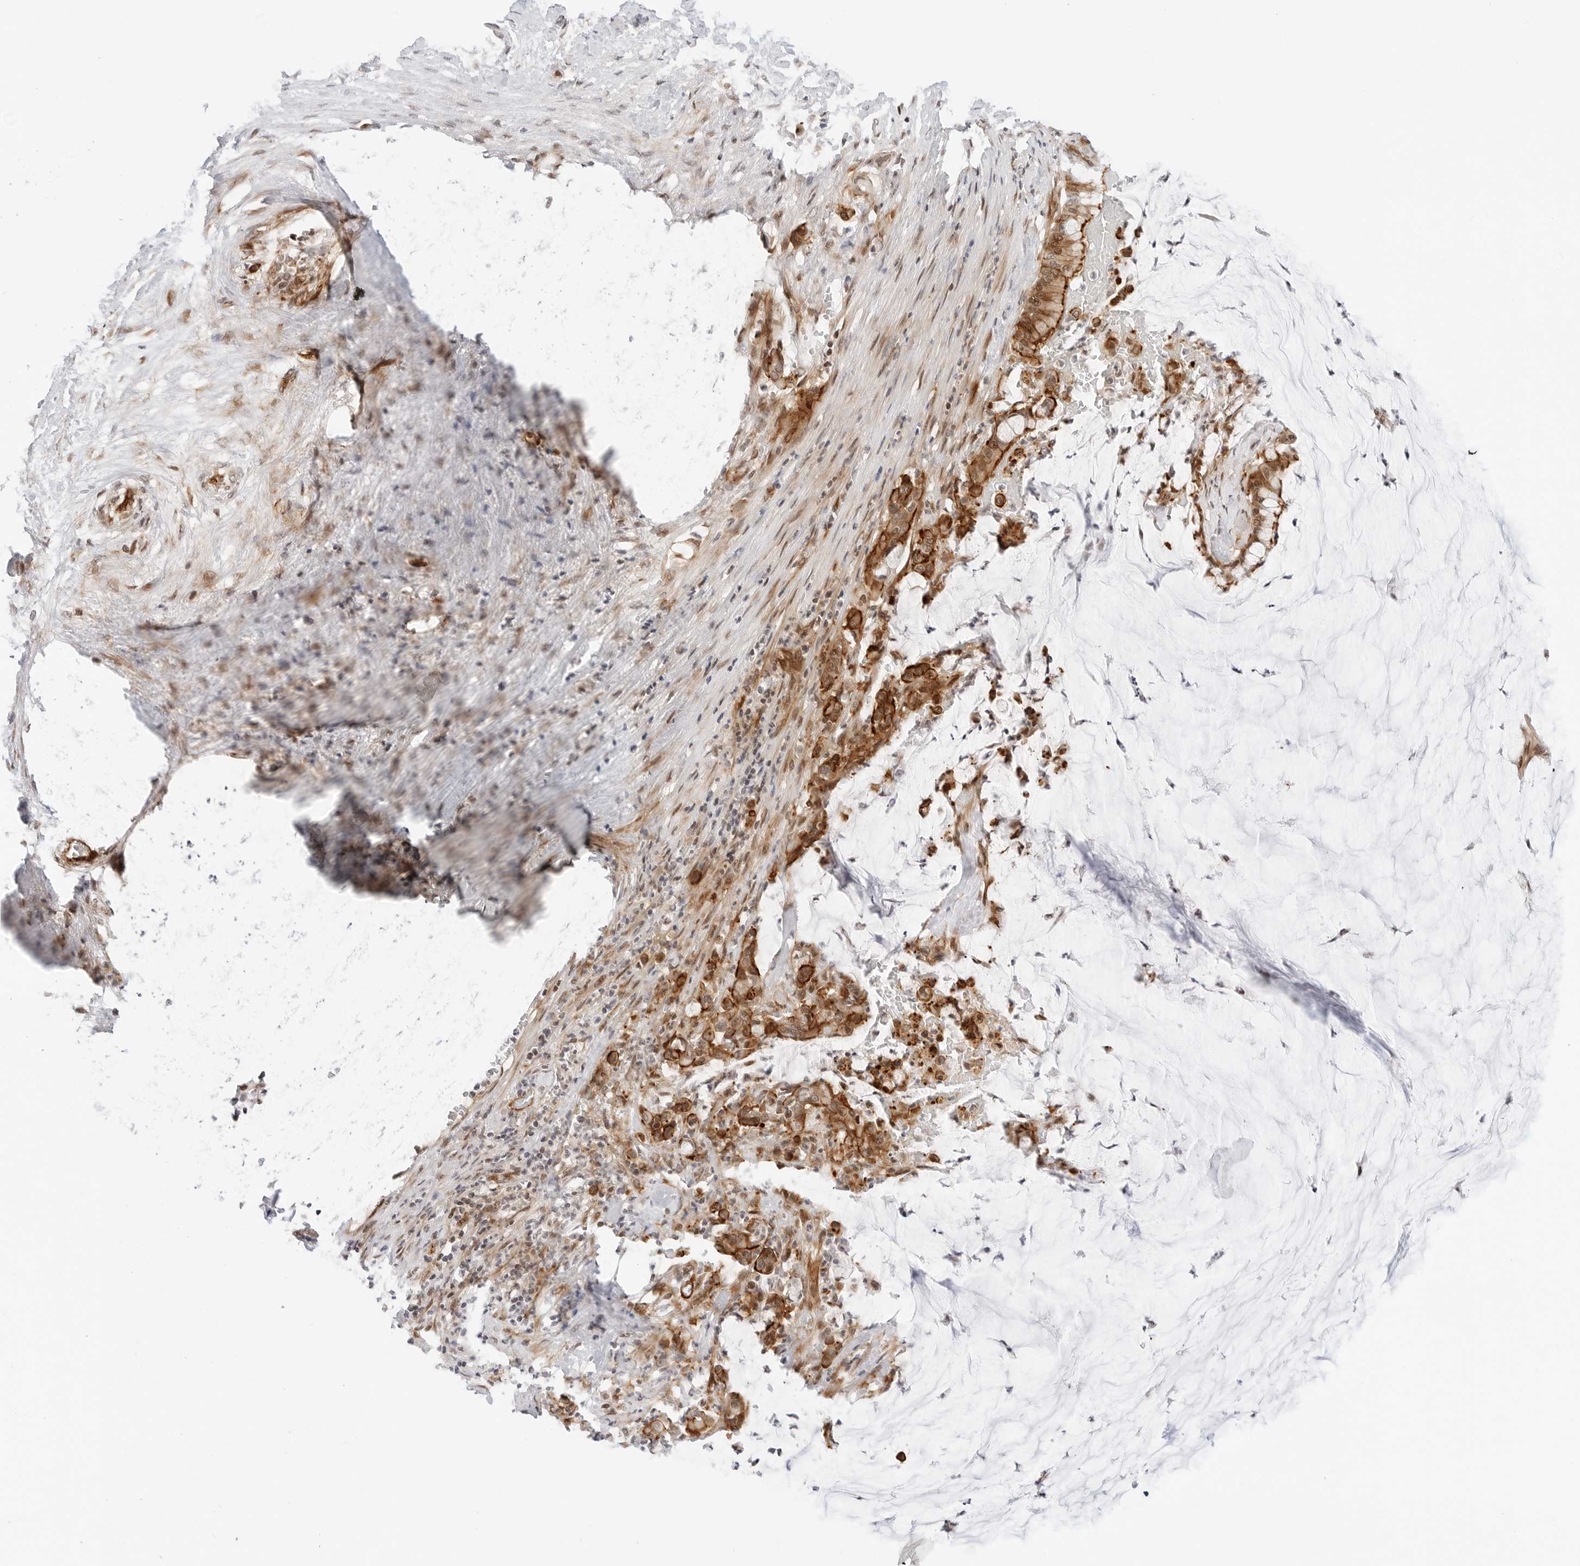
{"staining": {"intensity": "strong", "quantity": ">75%", "location": "cytoplasmic/membranous,nuclear"}, "tissue": "pancreatic cancer", "cell_type": "Tumor cells", "image_type": "cancer", "snomed": [{"axis": "morphology", "description": "Adenocarcinoma, NOS"}, {"axis": "topography", "description": "Pancreas"}], "caption": "High-power microscopy captured an immunohistochemistry image of pancreatic adenocarcinoma, revealing strong cytoplasmic/membranous and nuclear staining in about >75% of tumor cells.", "gene": "ZNF613", "patient": {"sex": "male", "age": 41}}